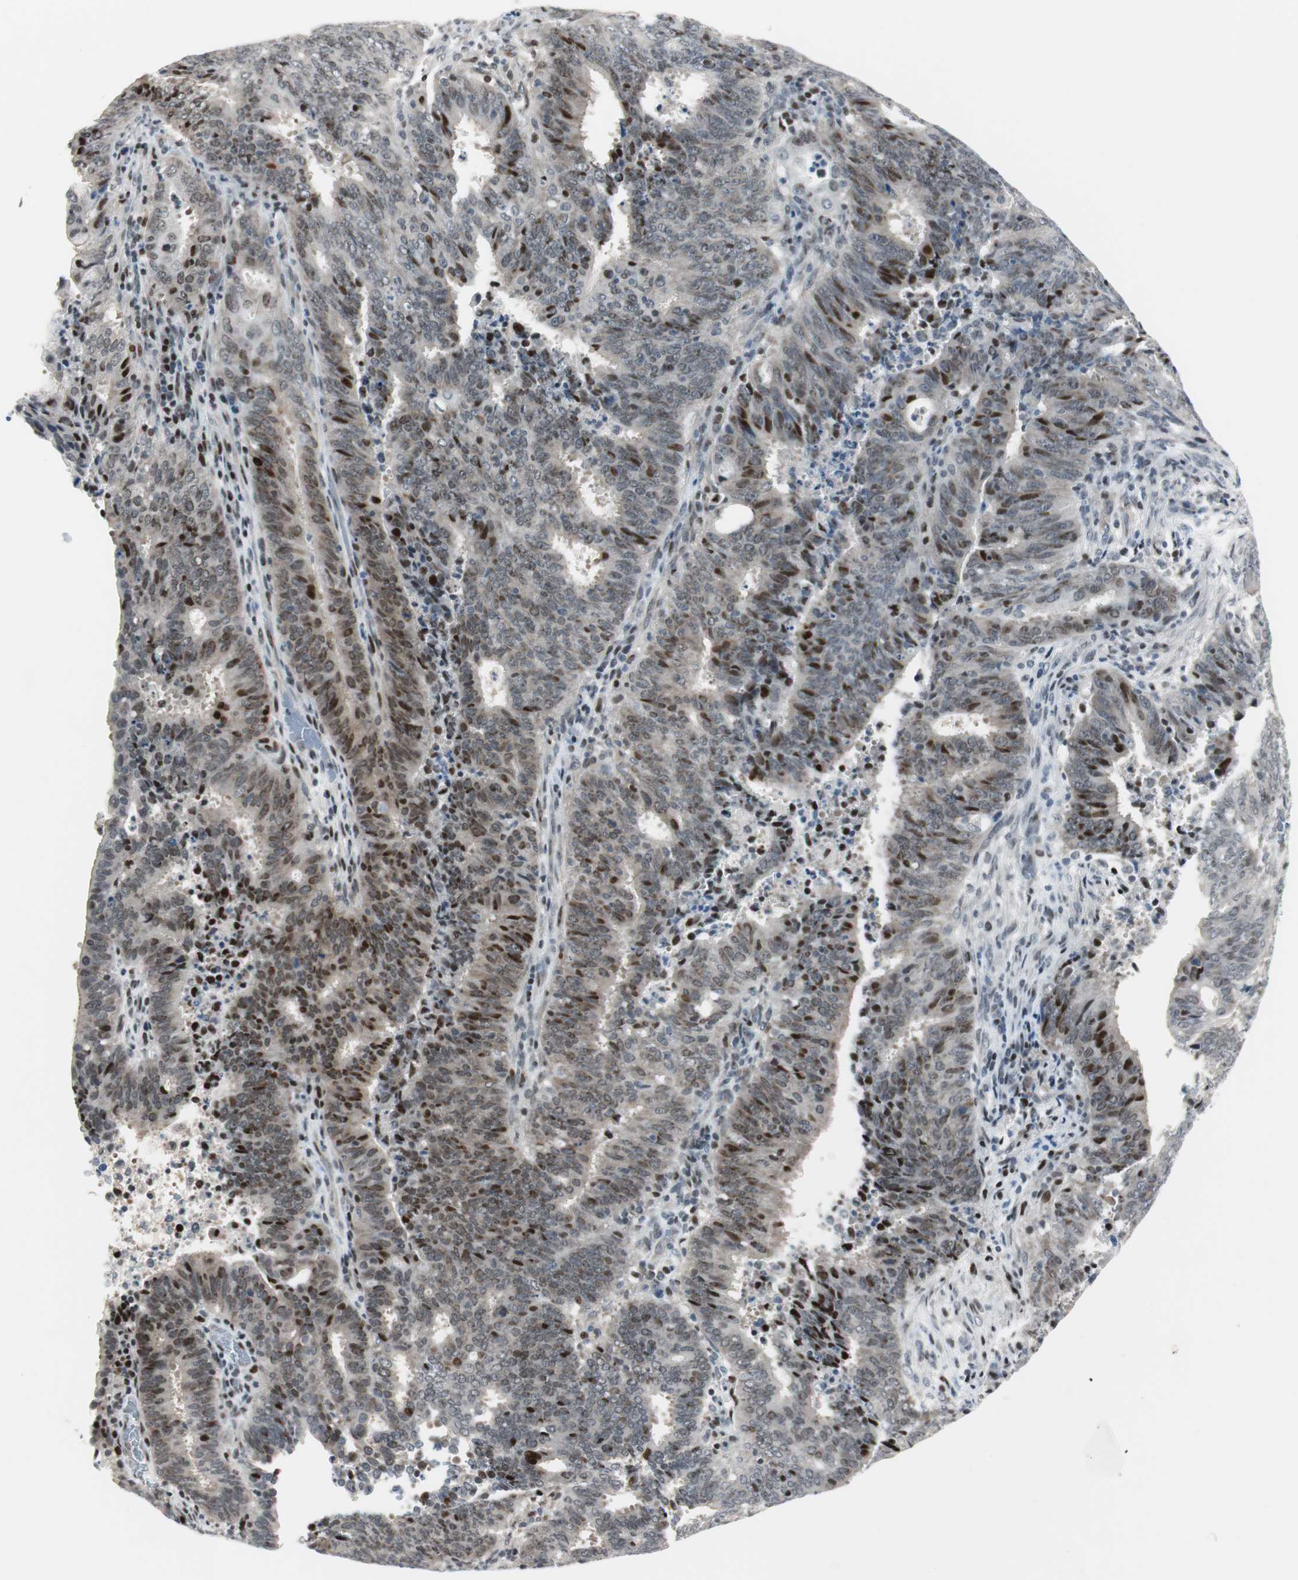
{"staining": {"intensity": "strong", "quantity": "<25%", "location": "nuclear"}, "tissue": "cervical cancer", "cell_type": "Tumor cells", "image_type": "cancer", "snomed": [{"axis": "morphology", "description": "Adenocarcinoma, NOS"}, {"axis": "topography", "description": "Cervix"}], "caption": "Immunohistochemical staining of human cervical cancer (adenocarcinoma) shows medium levels of strong nuclear expression in approximately <25% of tumor cells.", "gene": "RAD1", "patient": {"sex": "female", "age": 44}}